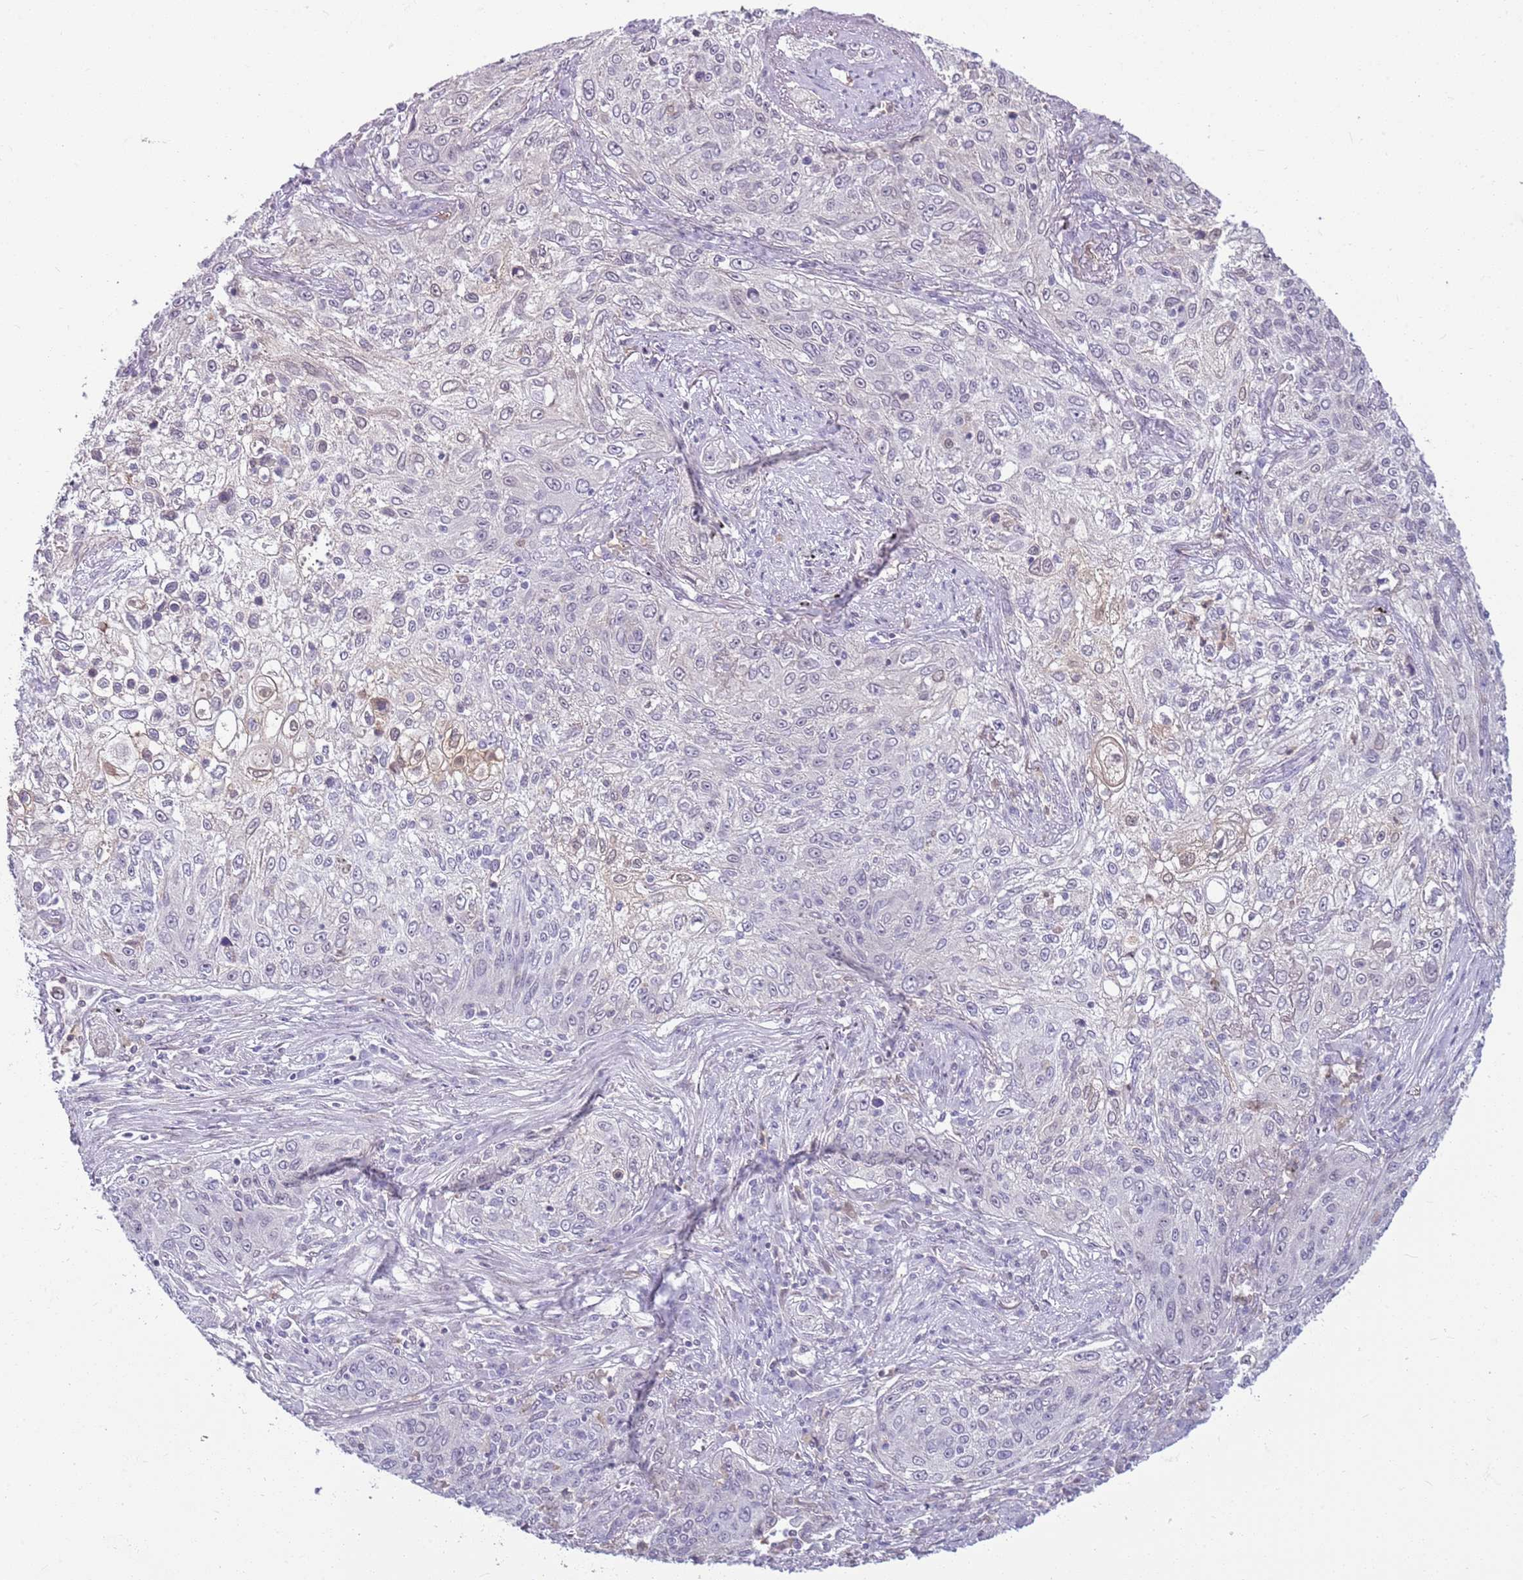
{"staining": {"intensity": "negative", "quantity": "none", "location": "none"}, "tissue": "lung cancer", "cell_type": "Tumor cells", "image_type": "cancer", "snomed": [{"axis": "morphology", "description": "Squamous cell carcinoma, NOS"}, {"axis": "topography", "description": "Lung"}], "caption": "Image shows no protein staining in tumor cells of lung cancer (squamous cell carcinoma) tissue.", "gene": "DHX32", "patient": {"sex": "female", "age": 69}}